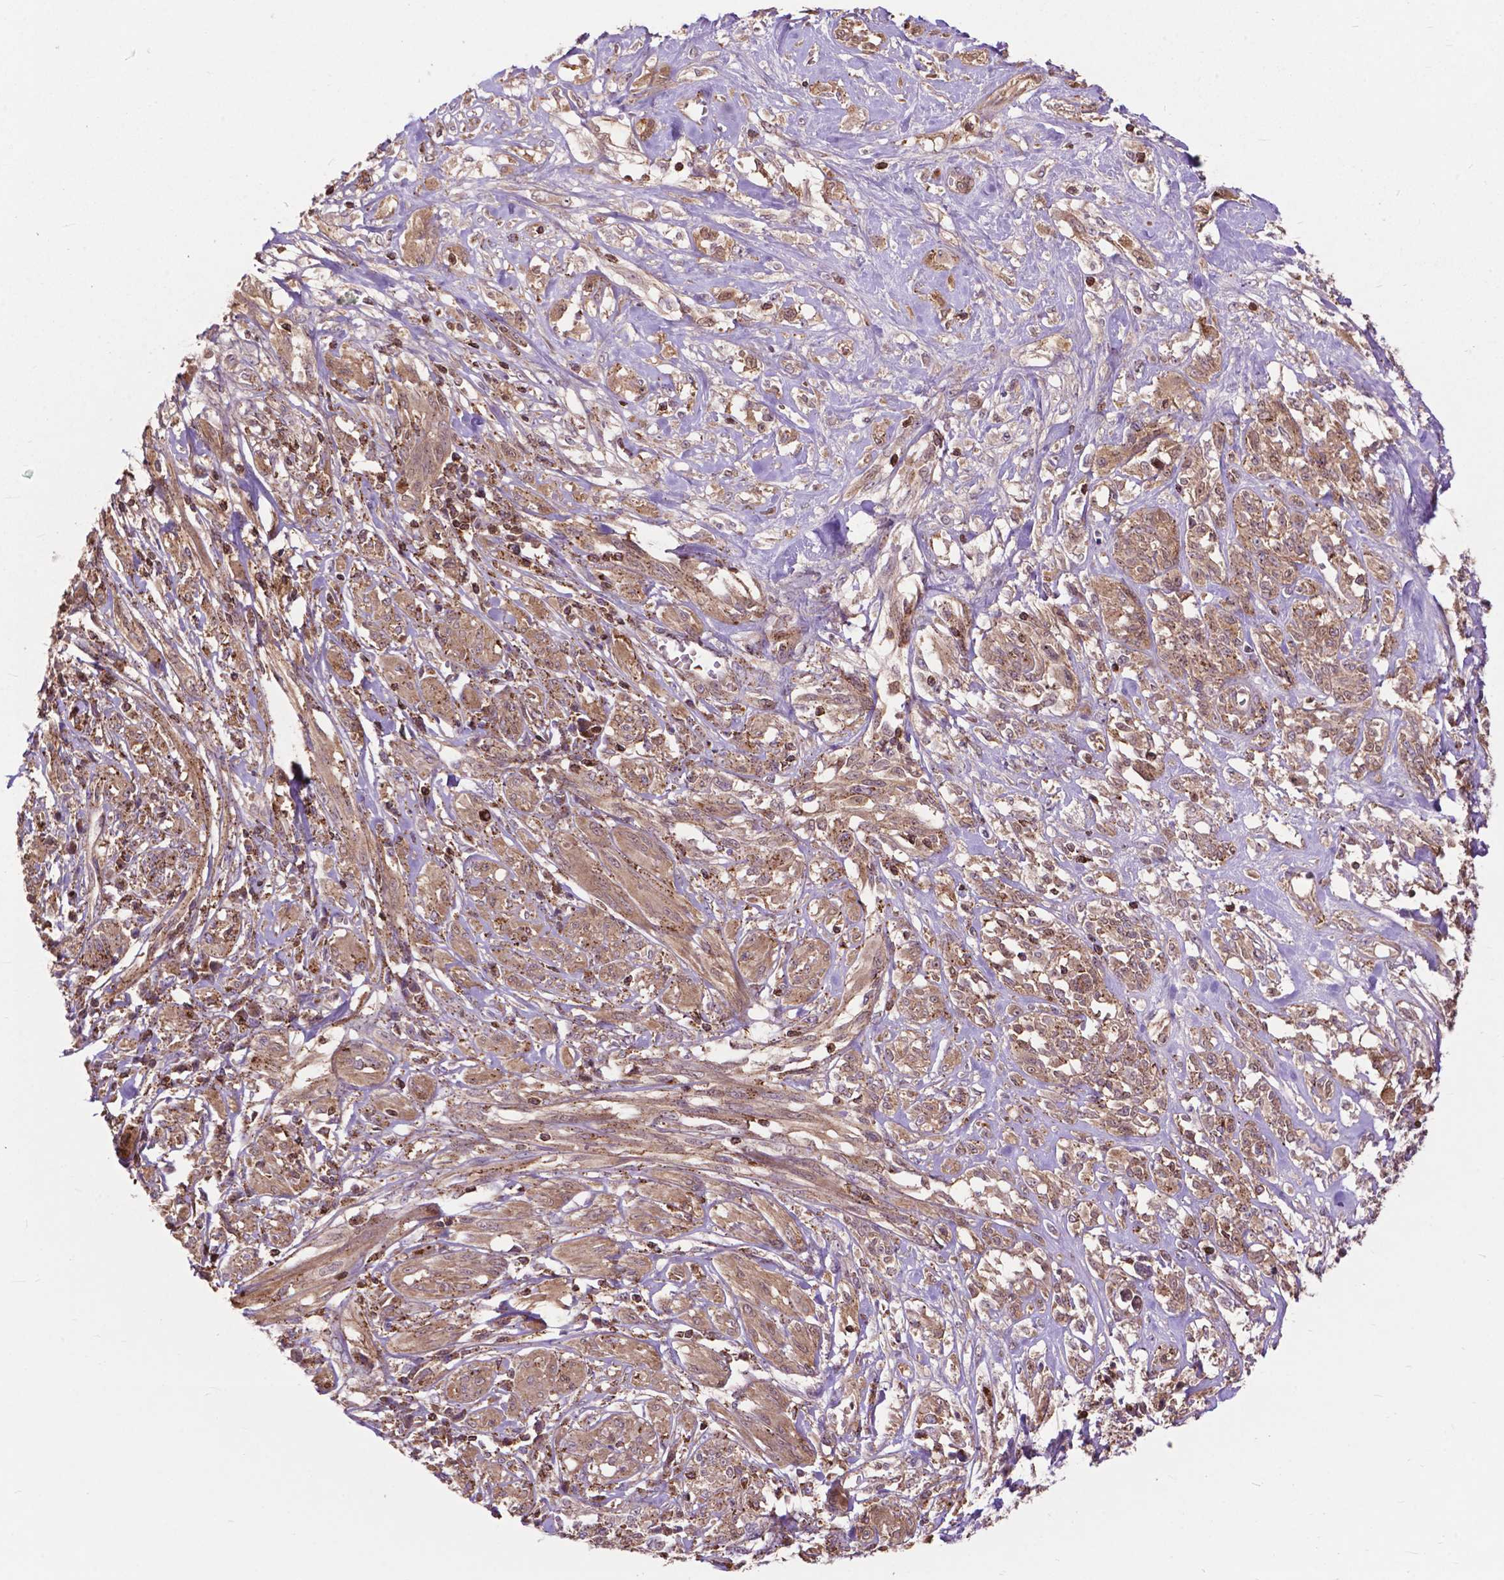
{"staining": {"intensity": "moderate", "quantity": ">75%", "location": "cytoplasmic/membranous"}, "tissue": "melanoma", "cell_type": "Tumor cells", "image_type": "cancer", "snomed": [{"axis": "morphology", "description": "Malignant melanoma, NOS"}, {"axis": "topography", "description": "Skin"}], "caption": "An immunohistochemistry (IHC) micrograph of tumor tissue is shown. Protein staining in brown labels moderate cytoplasmic/membranous positivity in malignant melanoma within tumor cells.", "gene": "CHMP4A", "patient": {"sex": "female", "age": 91}}